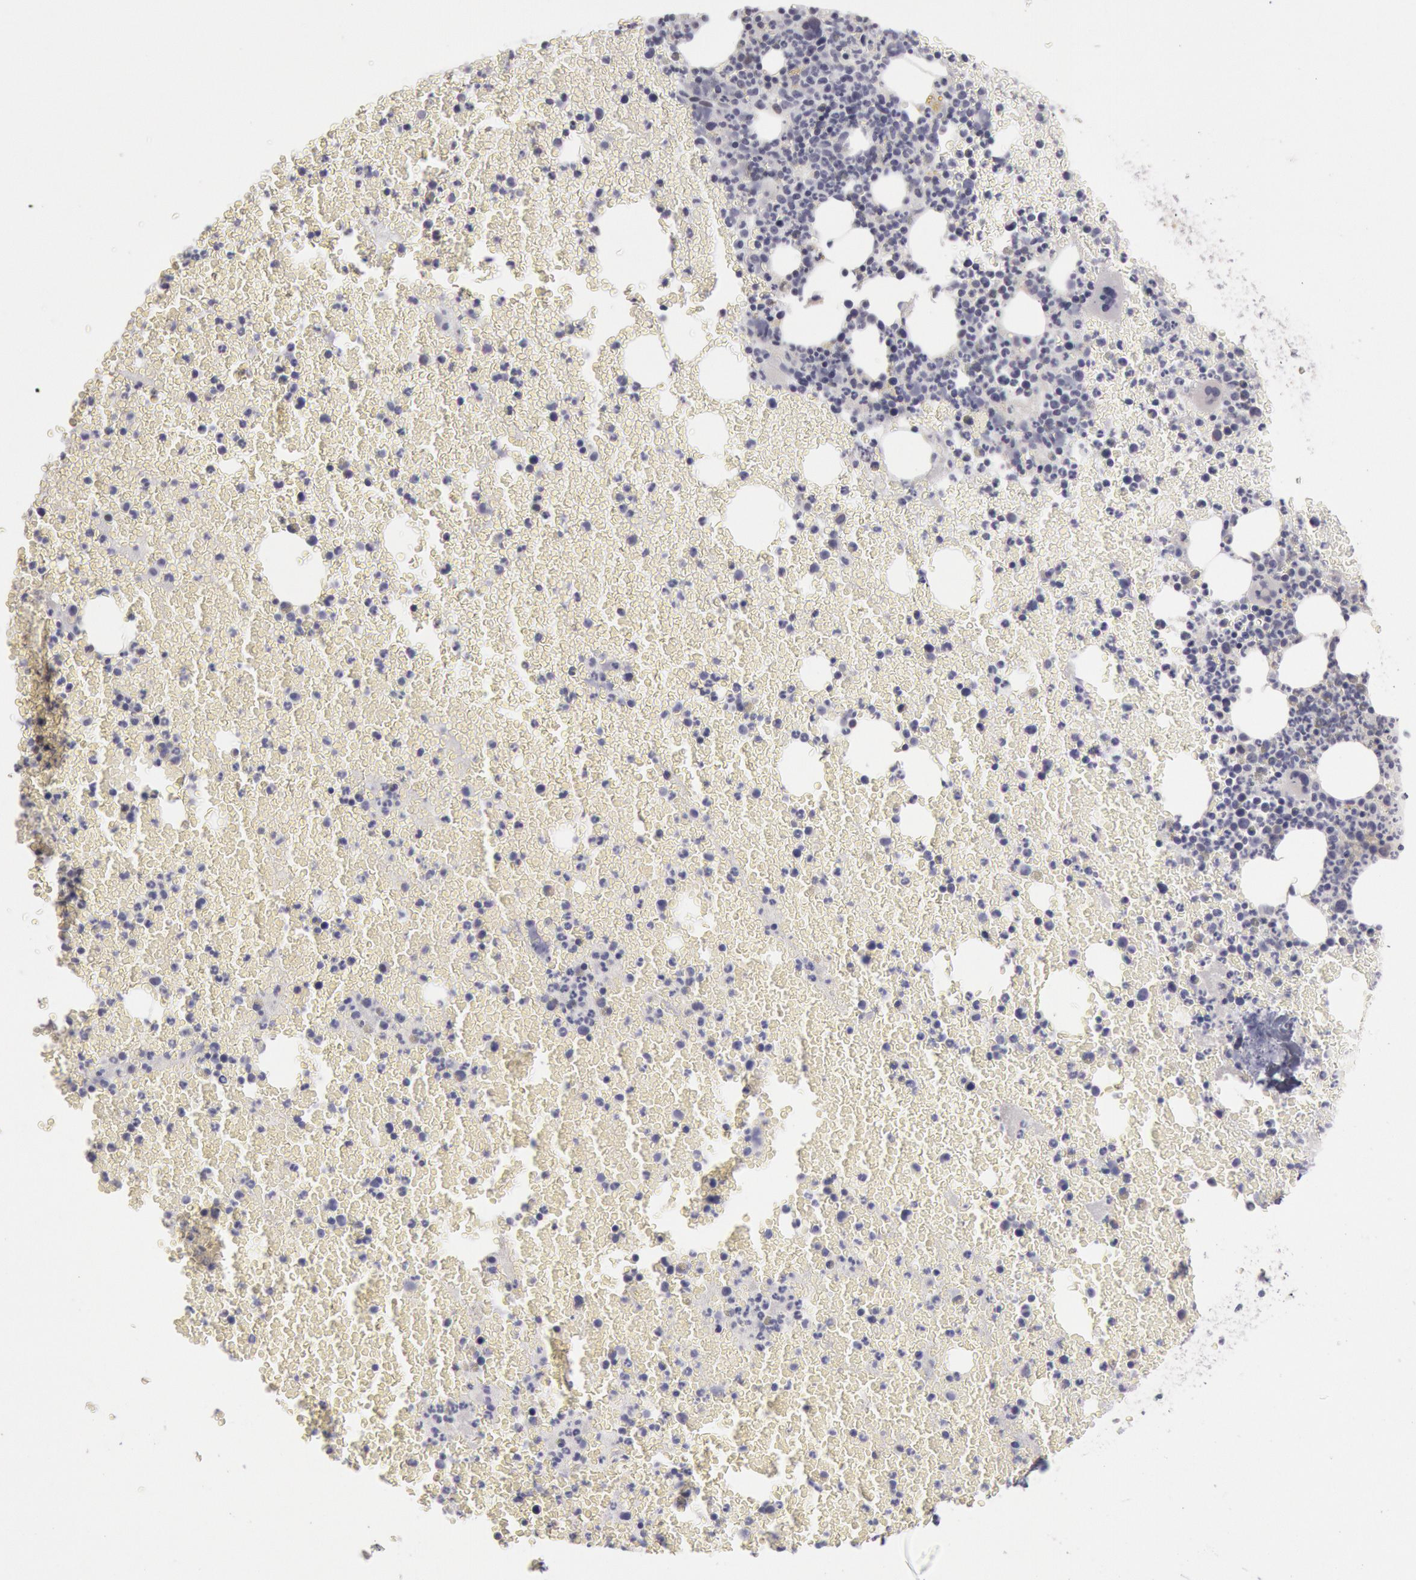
{"staining": {"intensity": "negative", "quantity": "none", "location": "none"}, "tissue": "bone marrow", "cell_type": "Hematopoietic cells", "image_type": "normal", "snomed": [{"axis": "morphology", "description": "Normal tissue, NOS"}, {"axis": "topography", "description": "Bone marrow"}], "caption": "Hematopoietic cells show no significant positivity in benign bone marrow. Nuclei are stained in blue.", "gene": "JOSD1", "patient": {"sex": "female", "age": 53}}